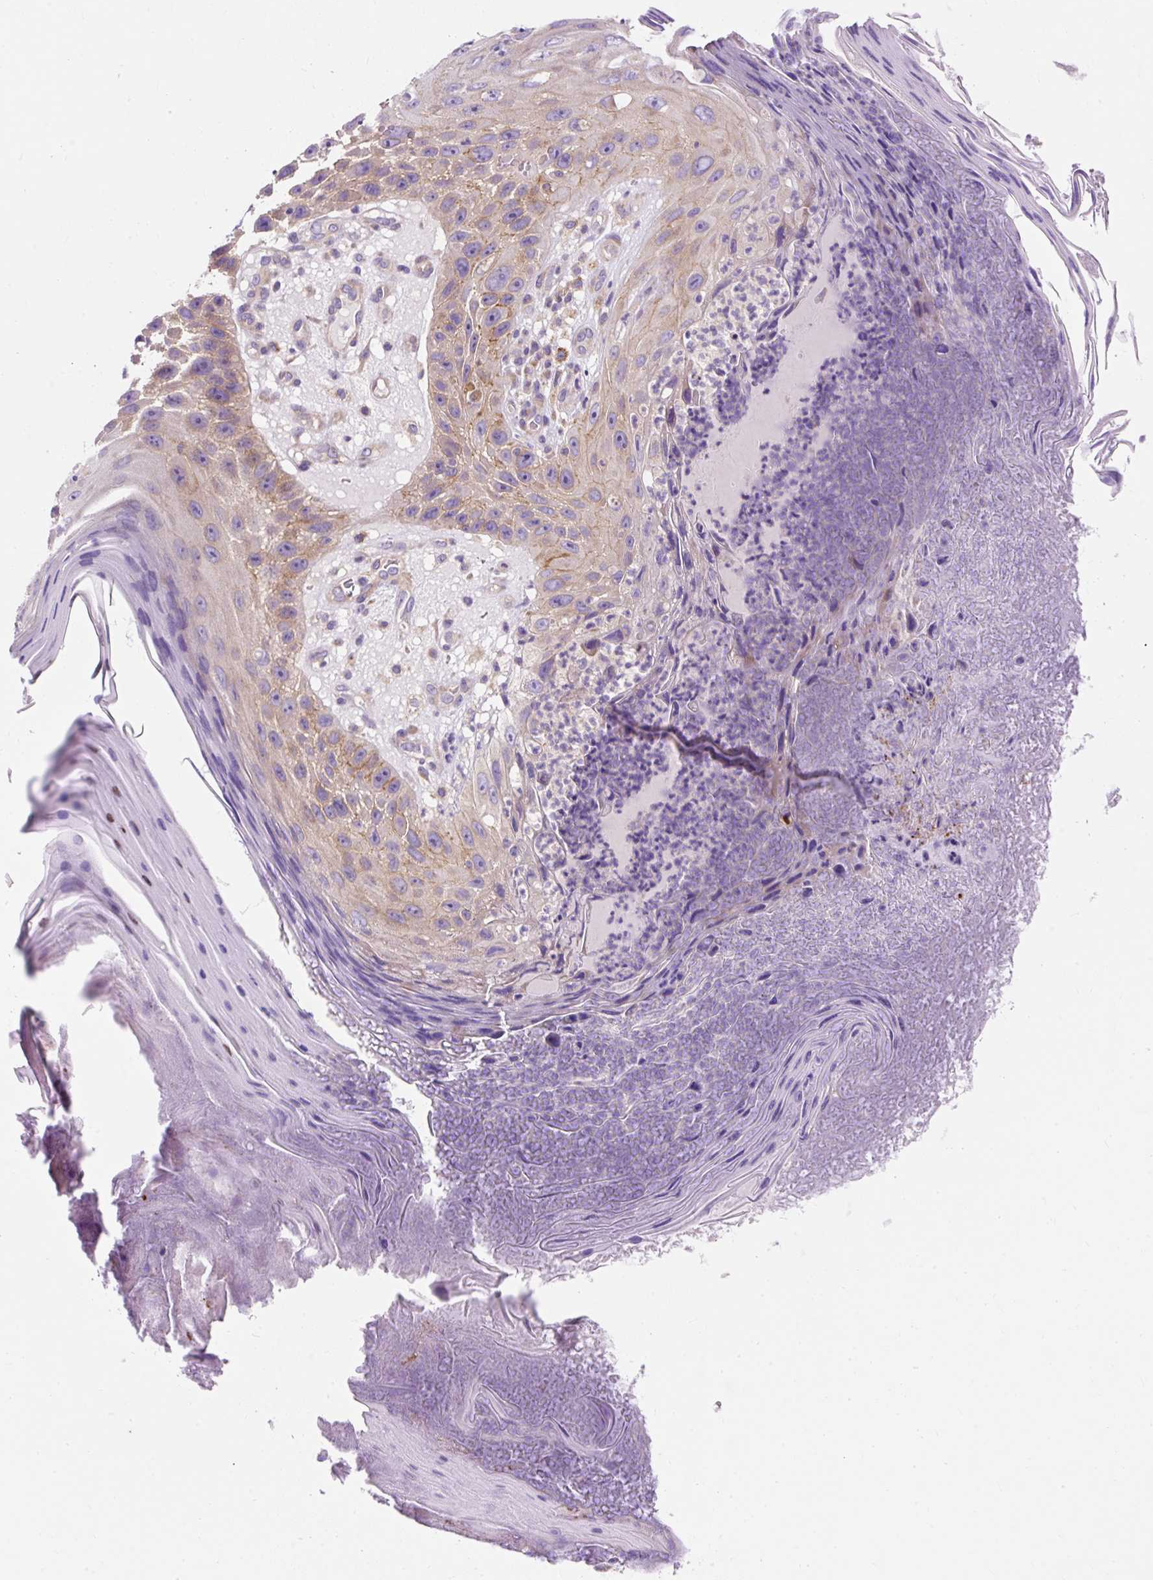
{"staining": {"intensity": "weak", "quantity": "25%-75%", "location": "cytoplasmic/membranous"}, "tissue": "skin cancer", "cell_type": "Tumor cells", "image_type": "cancer", "snomed": [{"axis": "morphology", "description": "Squamous cell carcinoma, NOS"}, {"axis": "topography", "description": "Skin"}], "caption": "Weak cytoplasmic/membranous positivity is present in approximately 25%-75% of tumor cells in squamous cell carcinoma (skin).", "gene": "OR4K15", "patient": {"sex": "female", "age": 88}}